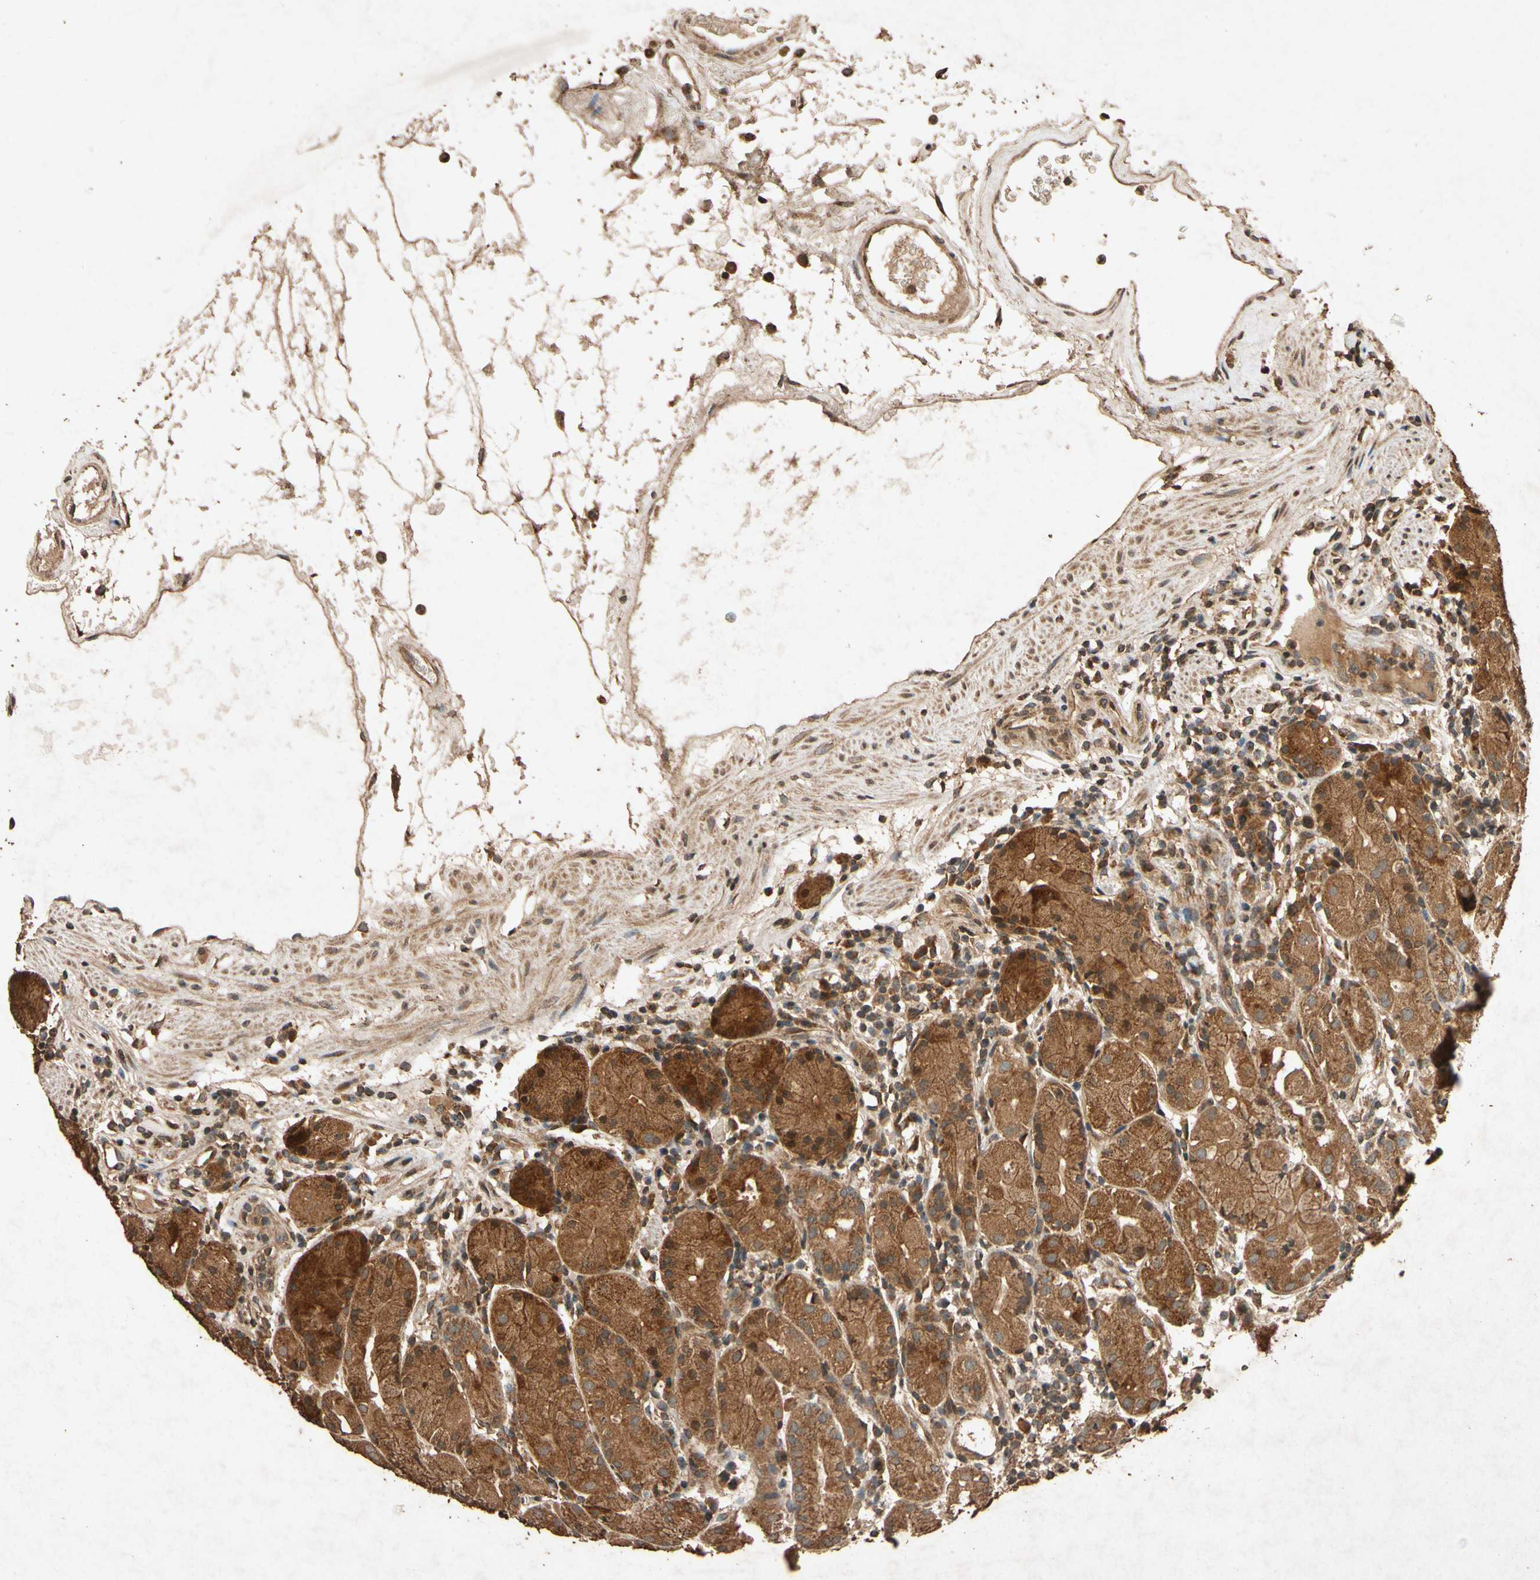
{"staining": {"intensity": "strong", "quantity": ">75%", "location": "cytoplasmic/membranous"}, "tissue": "stomach", "cell_type": "Glandular cells", "image_type": "normal", "snomed": [{"axis": "morphology", "description": "Normal tissue, NOS"}, {"axis": "topography", "description": "Stomach"}, {"axis": "topography", "description": "Stomach, lower"}], "caption": "Immunohistochemistry of benign stomach demonstrates high levels of strong cytoplasmic/membranous positivity in approximately >75% of glandular cells. (DAB (3,3'-diaminobenzidine) IHC with brightfield microscopy, high magnification).", "gene": "TXN2", "patient": {"sex": "female", "age": 75}}